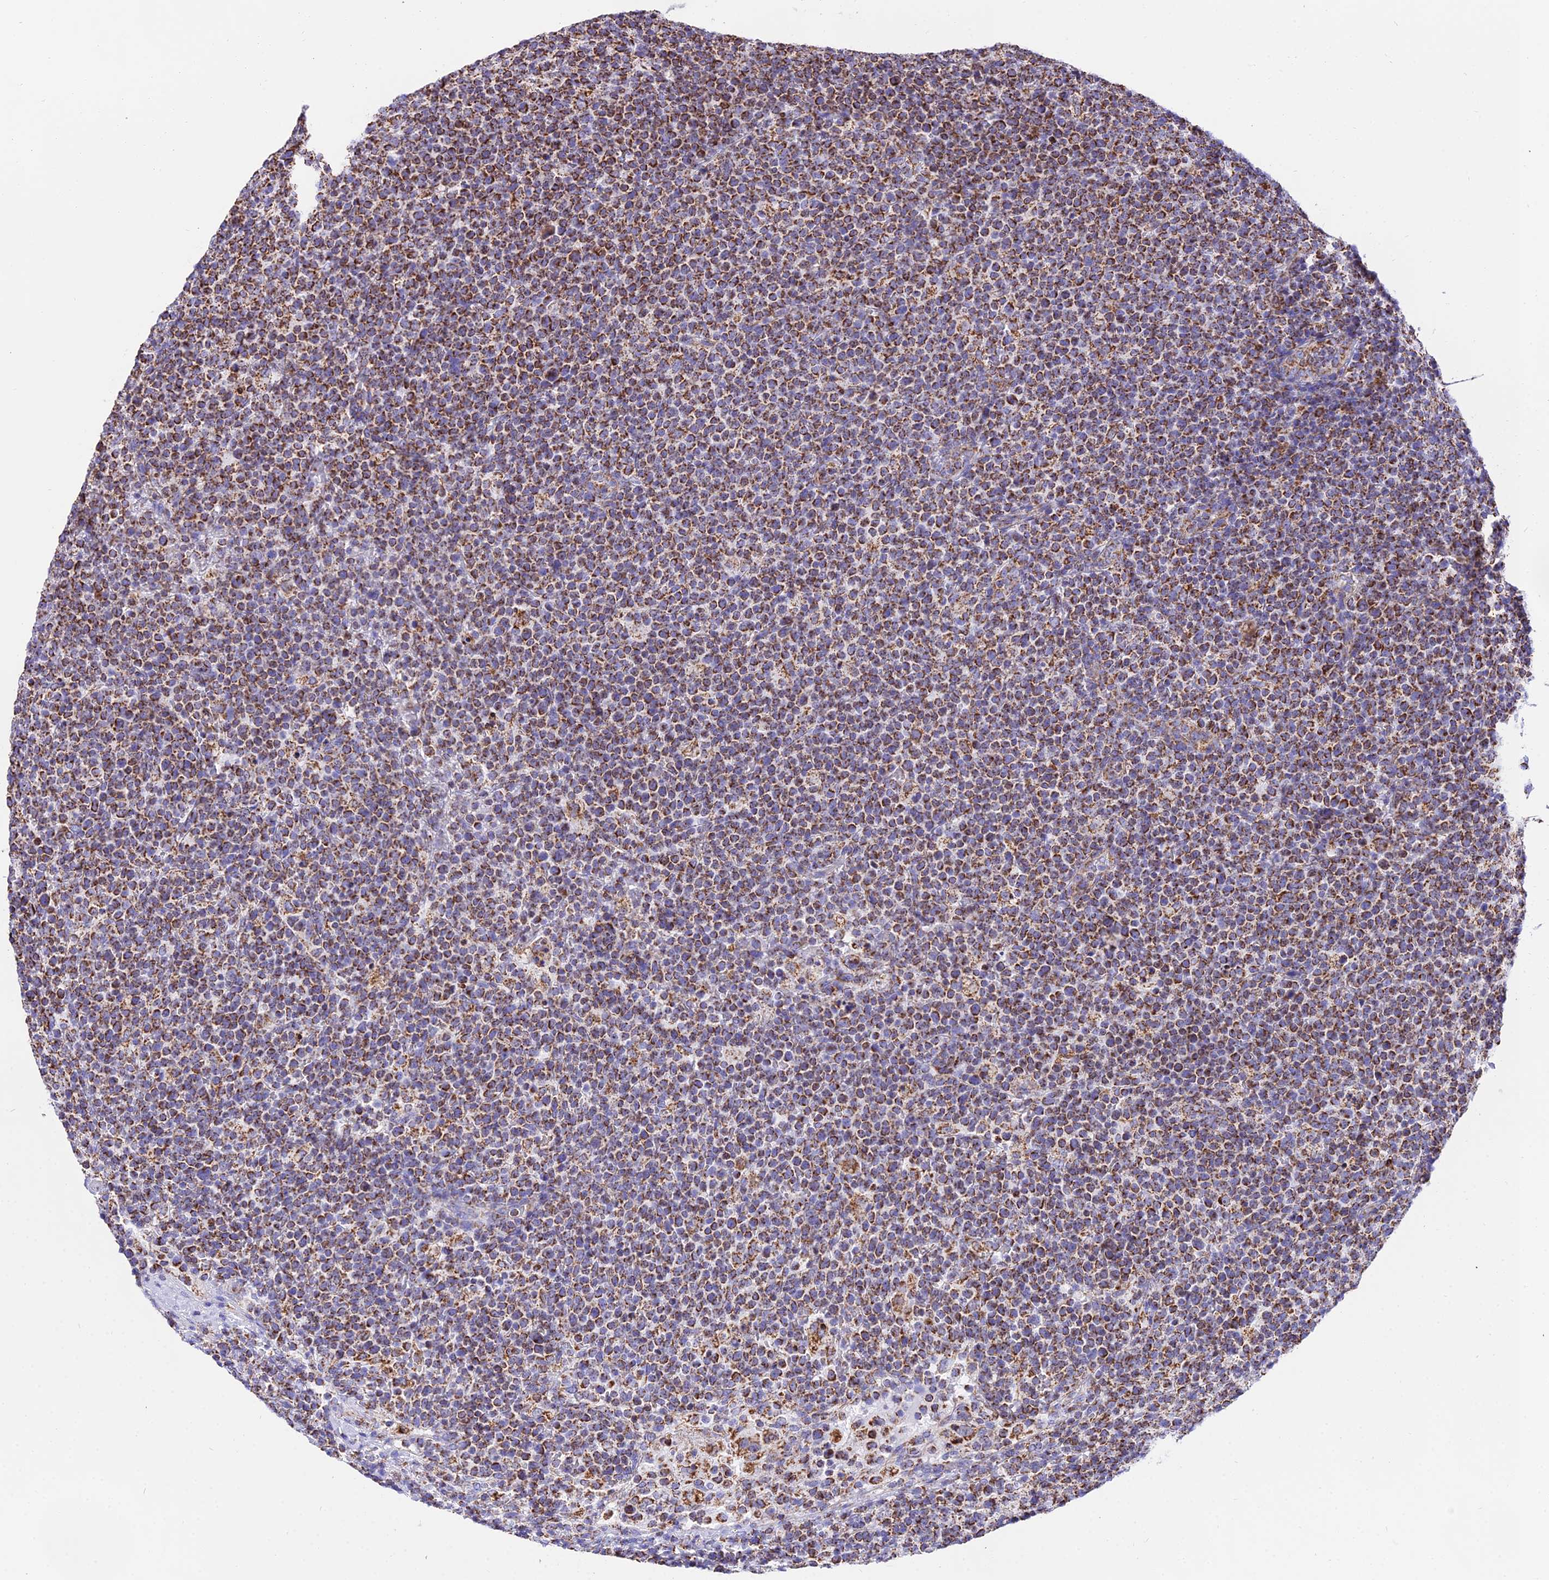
{"staining": {"intensity": "moderate", "quantity": ">75%", "location": "cytoplasmic/membranous"}, "tissue": "lymphoma", "cell_type": "Tumor cells", "image_type": "cancer", "snomed": [{"axis": "morphology", "description": "Malignant lymphoma, non-Hodgkin's type, High grade"}, {"axis": "topography", "description": "Lymph node"}], "caption": "Lymphoma stained with a brown dye shows moderate cytoplasmic/membranous positive expression in approximately >75% of tumor cells.", "gene": "ATP5PD", "patient": {"sex": "male", "age": 61}}